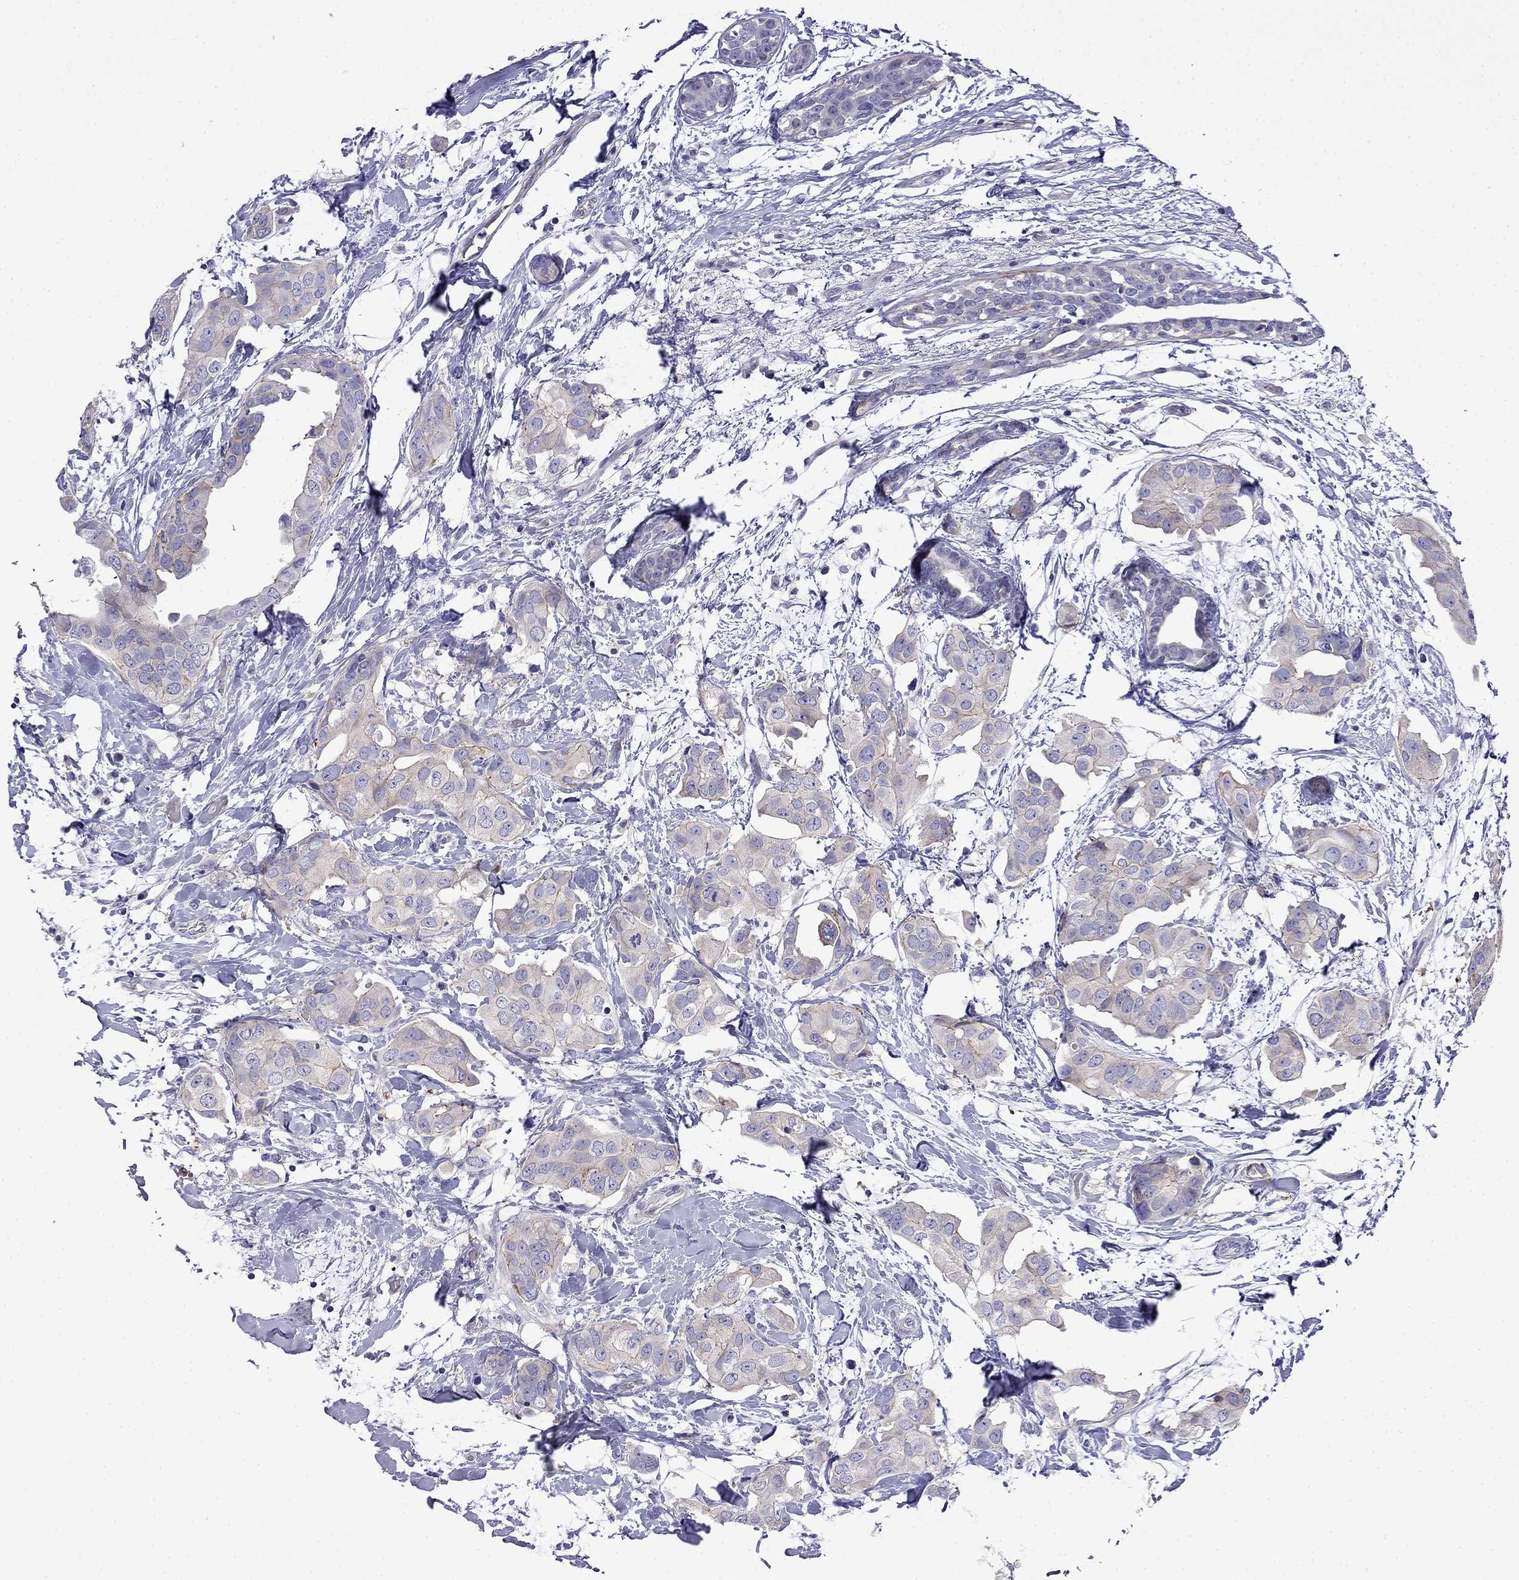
{"staining": {"intensity": "weak", "quantity": "<25%", "location": "cytoplasmic/membranous"}, "tissue": "breast cancer", "cell_type": "Tumor cells", "image_type": "cancer", "snomed": [{"axis": "morphology", "description": "Normal tissue, NOS"}, {"axis": "morphology", "description": "Duct carcinoma"}, {"axis": "topography", "description": "Breast"}], "caption": "Immunohistochemistry (IHC) micrograph of neoplastic tissue: human breast cancer (invasive ductal carcinoma) stained with DAB (3,3'-diaminobenzidine) exhibits no significant protein staining in tumor cells. (Brightfield microscopy of DAB immunohistochemistry (IHC) at high magnification).", "gene": "PRR18", "patient": {"sex": "female", "age": 40}}